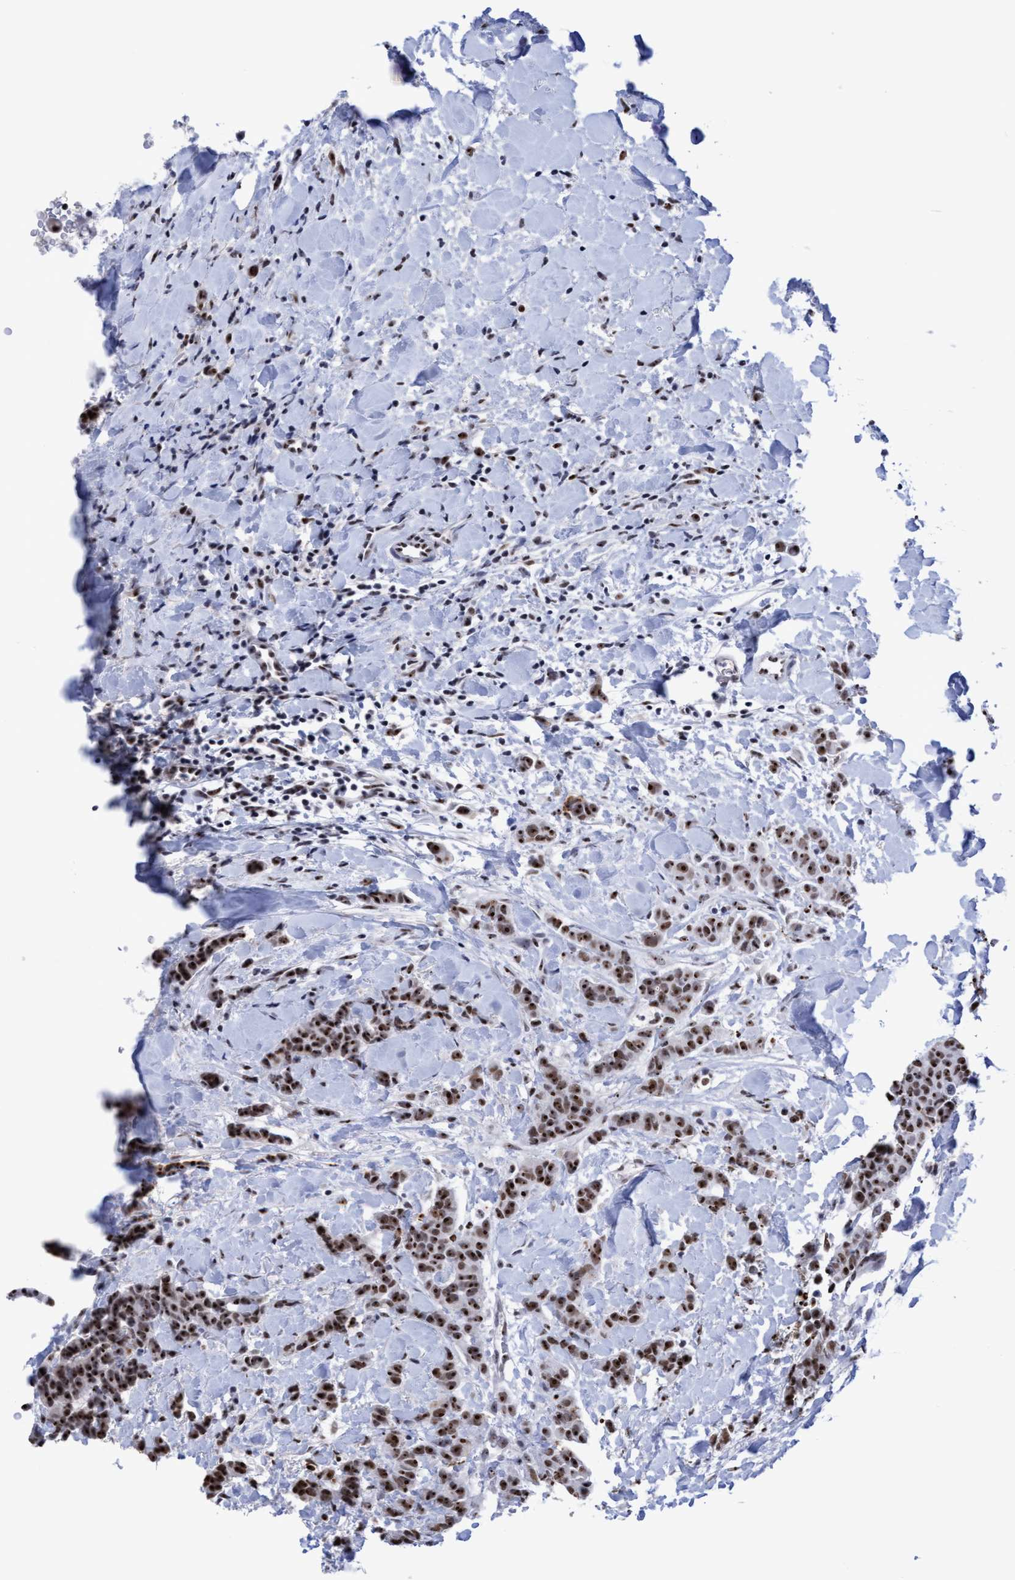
{"staining": {"intensity": "strong", "quantity": "25%-75%", "location": "nuclear"}, "tissue": "breast cancer", "cell_type": "Tumor cells", "image_type": "cancer", "snomed": [{"axis": "morphology", "description": "Normal tissue, NOS"}, {"axis": "morphology", "description": "Duct carcinoma"}, {"axis": "topography", "description": "Breast"}], "caption": "This is an image of IHC staining of breast cancer, which shows strong staining in the nuclear of tumor cells.", "gene": "EFCAB10", "patient": {"sex": "female", "age": 40}}